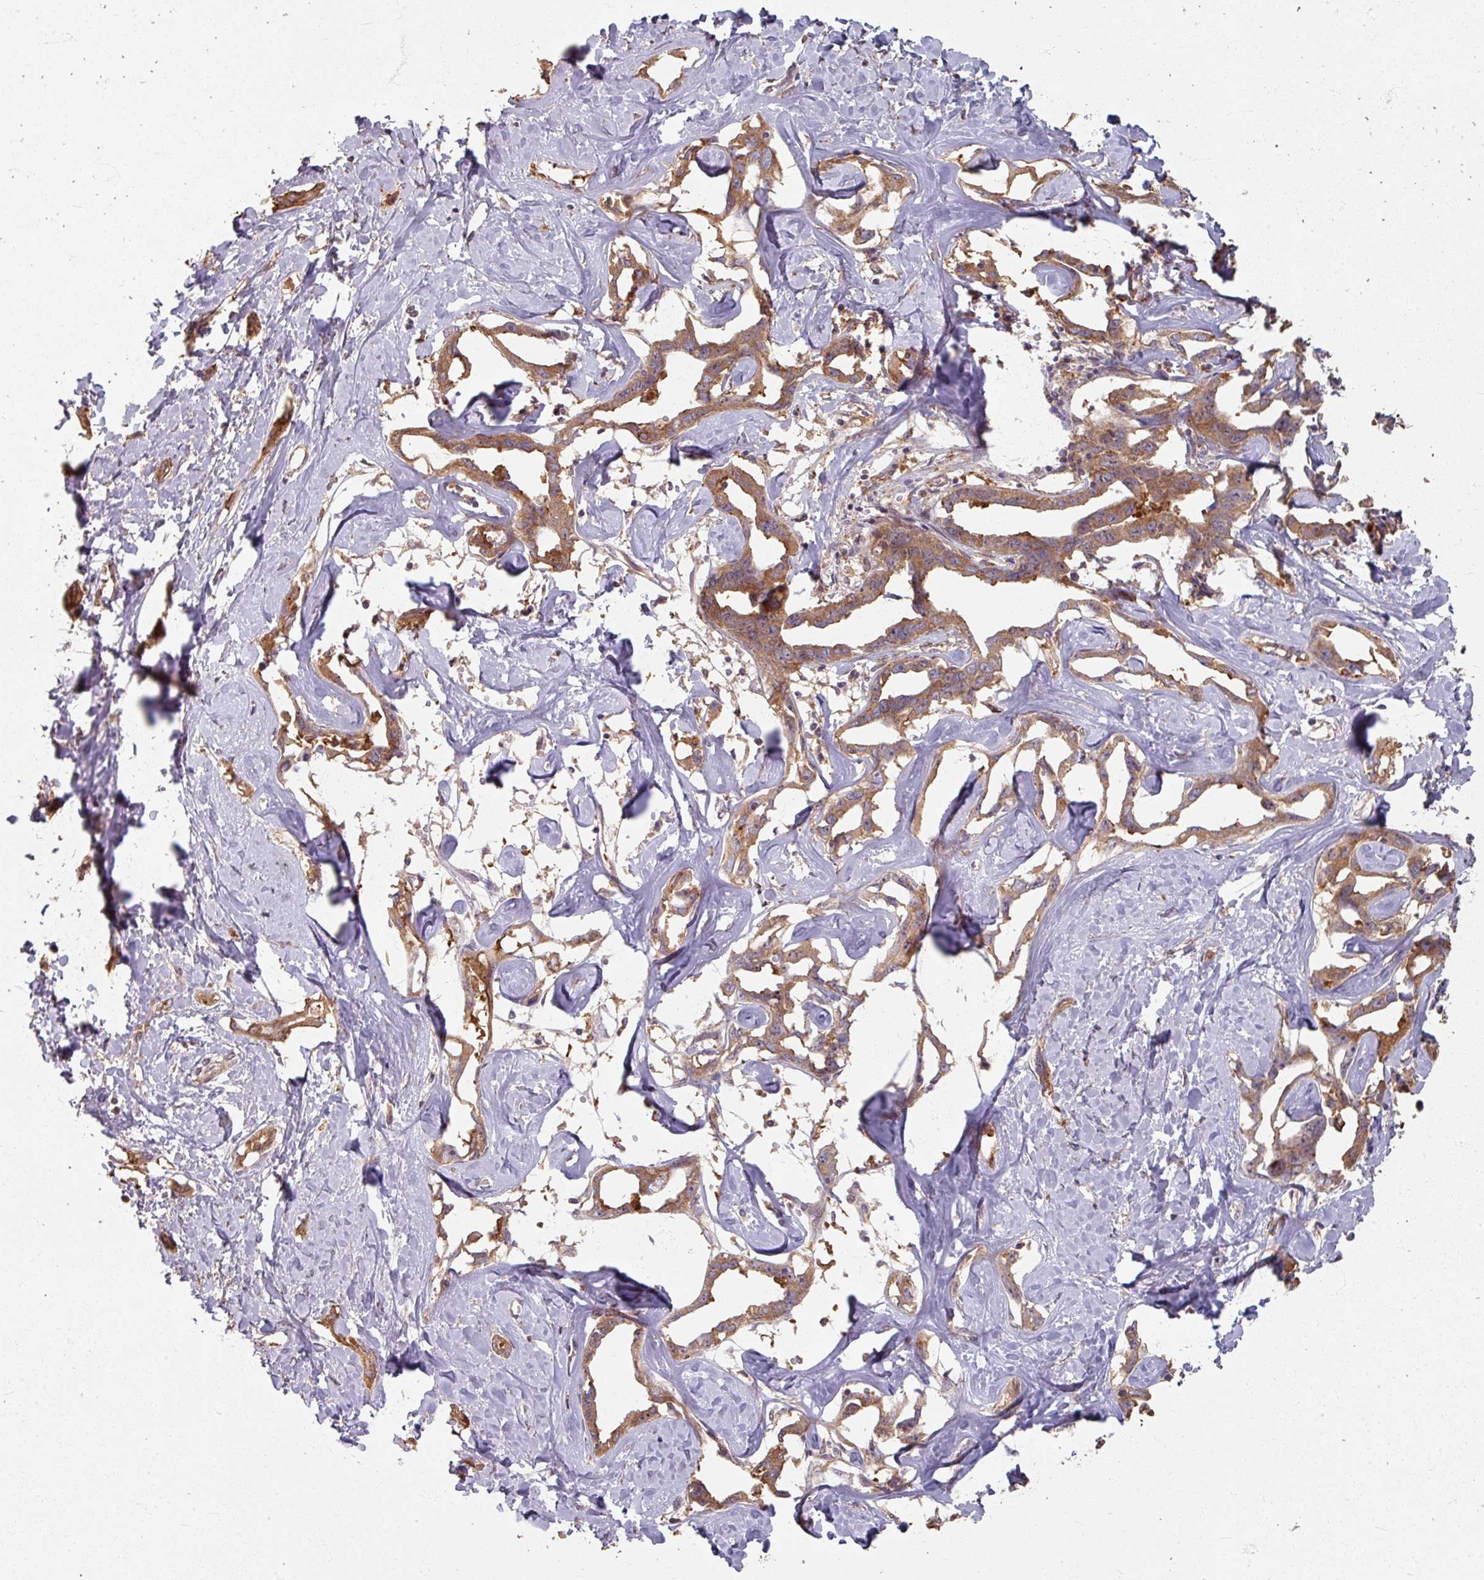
{"staining": {"intensity": "moderate", "quantity": ">75%", "location": "cytoplasmic/membranous"}, "tissue": "liver cancer", "cell_type": "Tumor cells", "image_type": "cancer", "snomed": [{"axis": "morphology", "description": "Cholangiocarcinoma"}, {"axis": "topography", "description": "Liver"}], "caption": "Immunohistochemistry (IHC) of liver cholangiocarcinoma displays medium levels of moderate cytoplasmic/membranous staining in about >75% of tumor cells.", "gene": "CCDC68", "patient": {"sex": "male", "age": 59}}